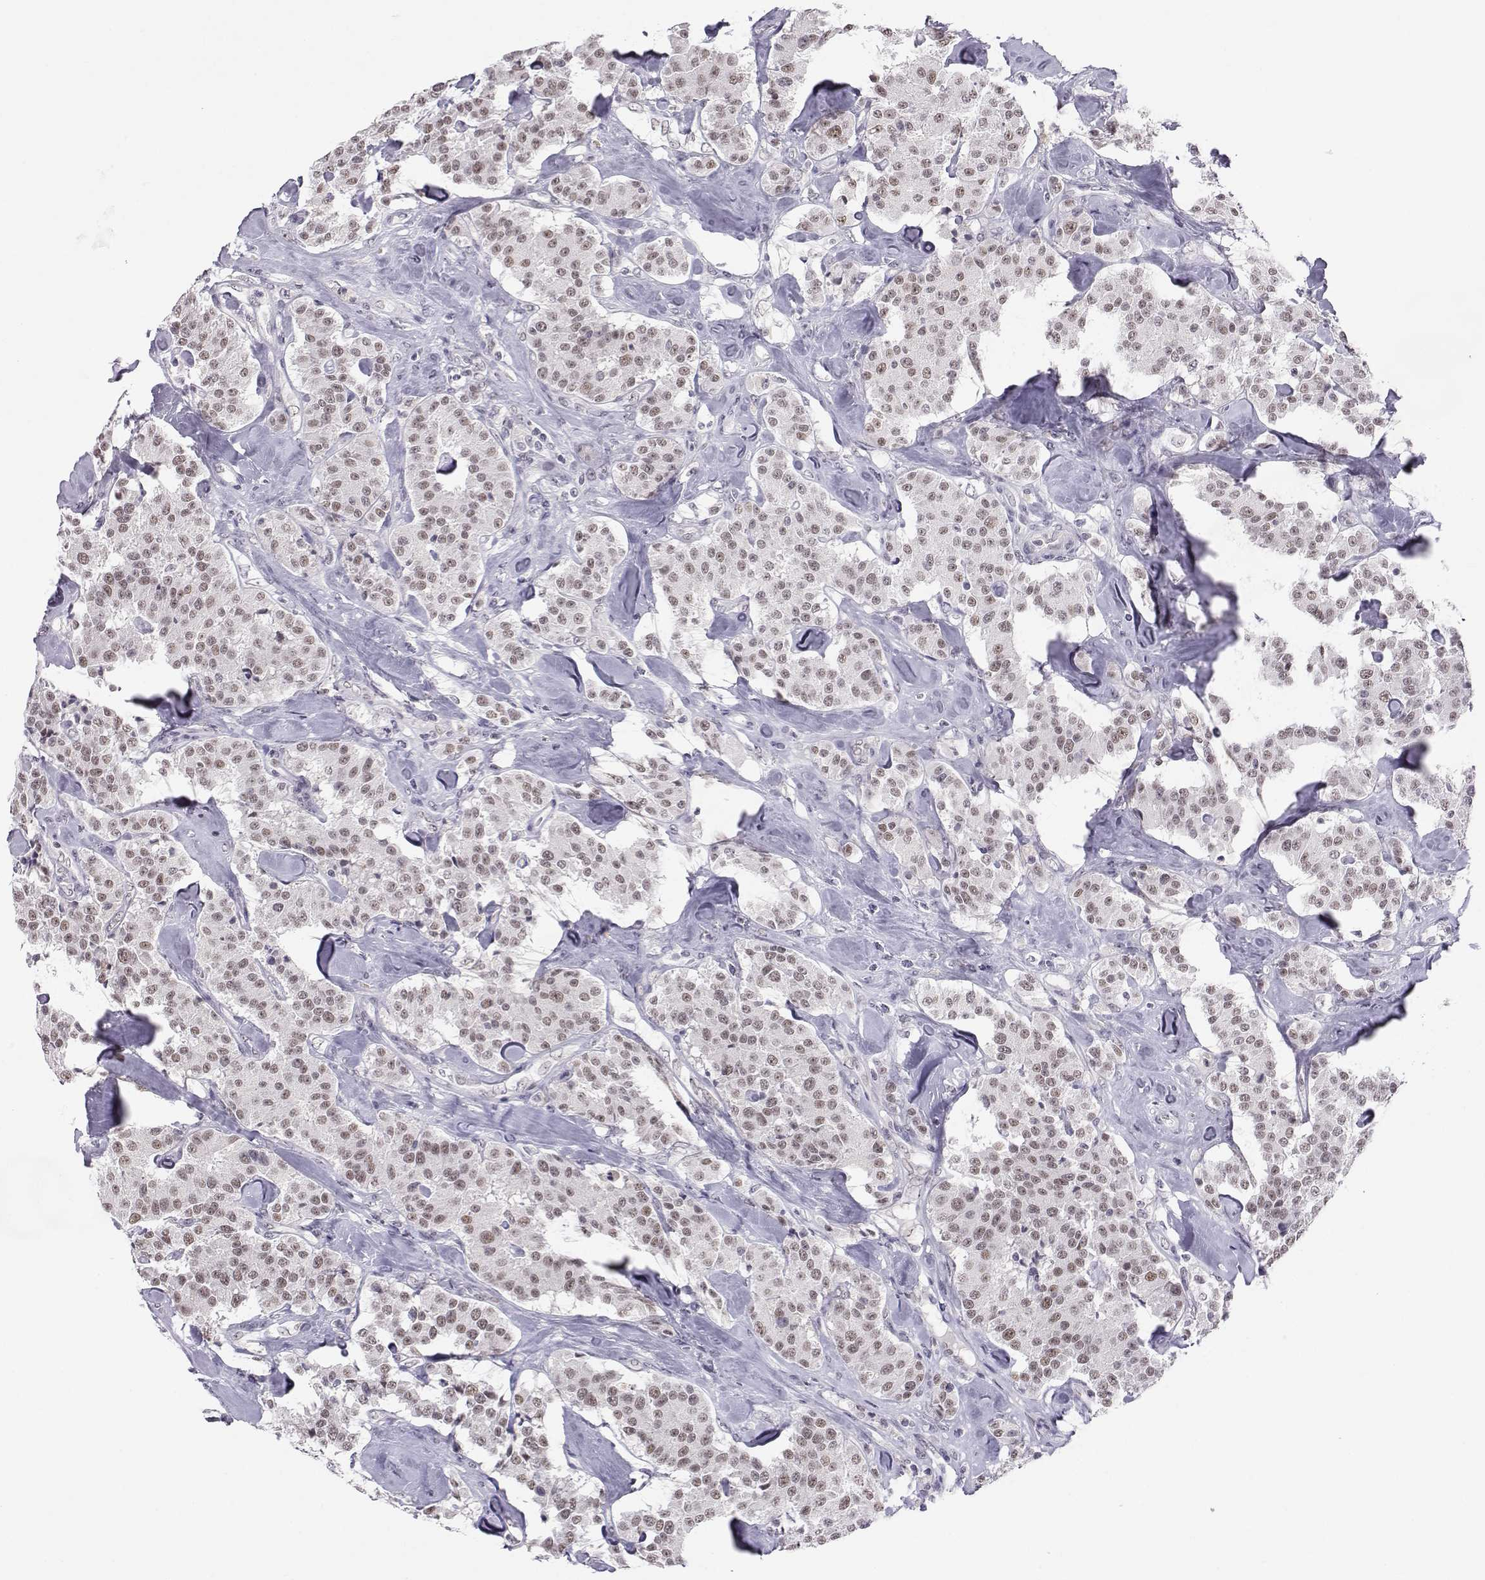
{"staining": {"intensity": "weak", "quantity": ">75%", "location": "nuclear"}, "tissue": "carcinoid", "cell_type": "Tumor cells", "image_type": "cancer", "snomed": [{"axis": "morphology", "description": "Carcinoid, malignant, NOS"}, {"axis": "topography", "description": "Pancreas"}], "caption": "Tumor cells reveal low levels of weak nuclear positivity in about >75% of cells in human carcinoid.", "gene": "MED26", "patient": {"sex": "male", "age": 41}}